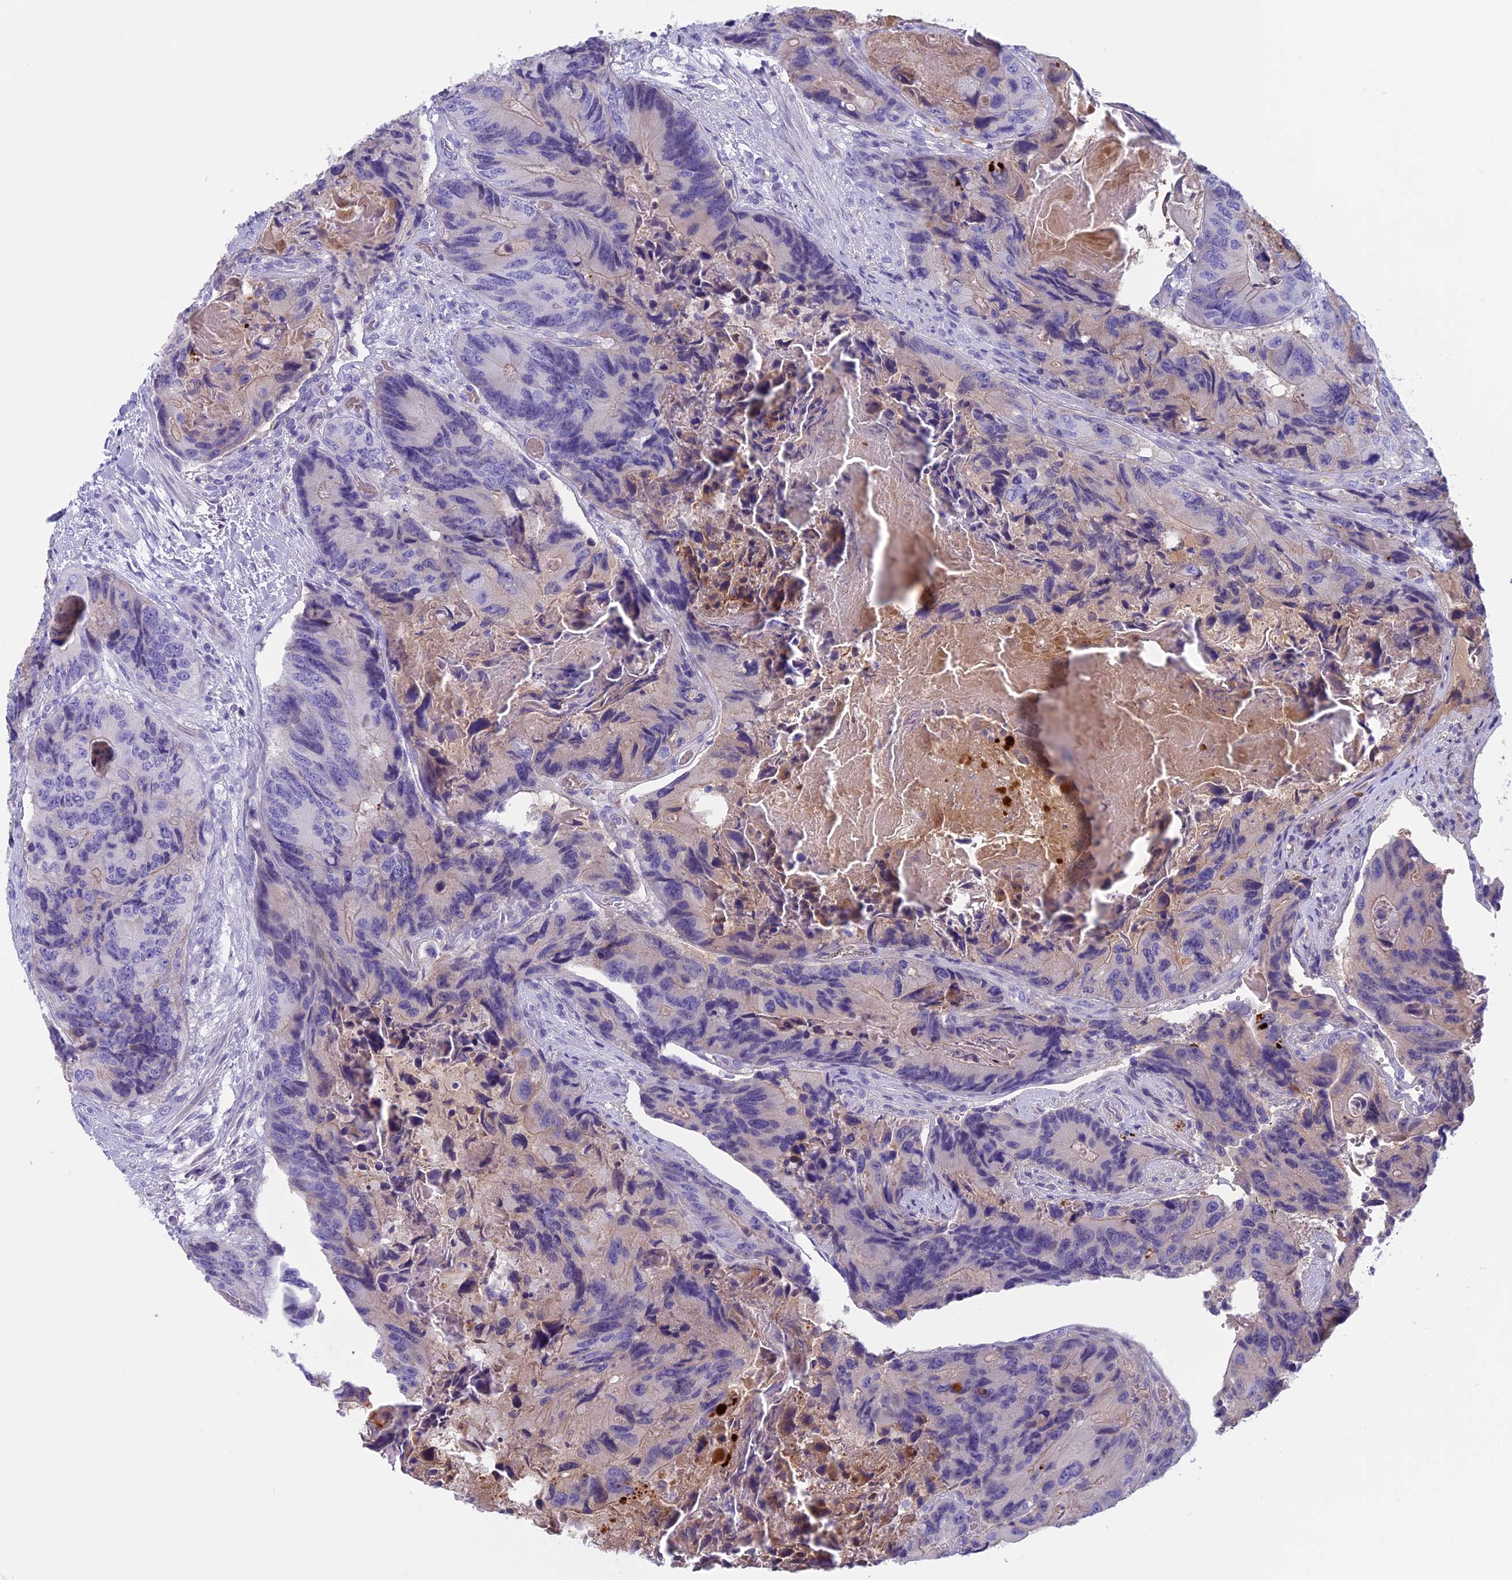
{"staining": {"intensity": "negative", "quantity": "none", "location": "none"}, "tissue": "colorectal cancer", "cell_type": "Tumor cells", "image_type": "cancer", "snomed": [{"axis": "morphology", "description": "Adenocarcinoma, NOS"}, {"axis": "topography", "description": "Colon"}], "caption": "The immunohistochemistry histopathology image has no significant expression in tumor cells of adenocarcinoma (colorectal) tissue. (Stains: DAB immunohistochemistry (IHC) with hematoxylin counter stain, Microscopy: brightfield microscopy at high magnification).", "gene": "ANGPTL2", "patient": {"sex": "male", "age": 84}}